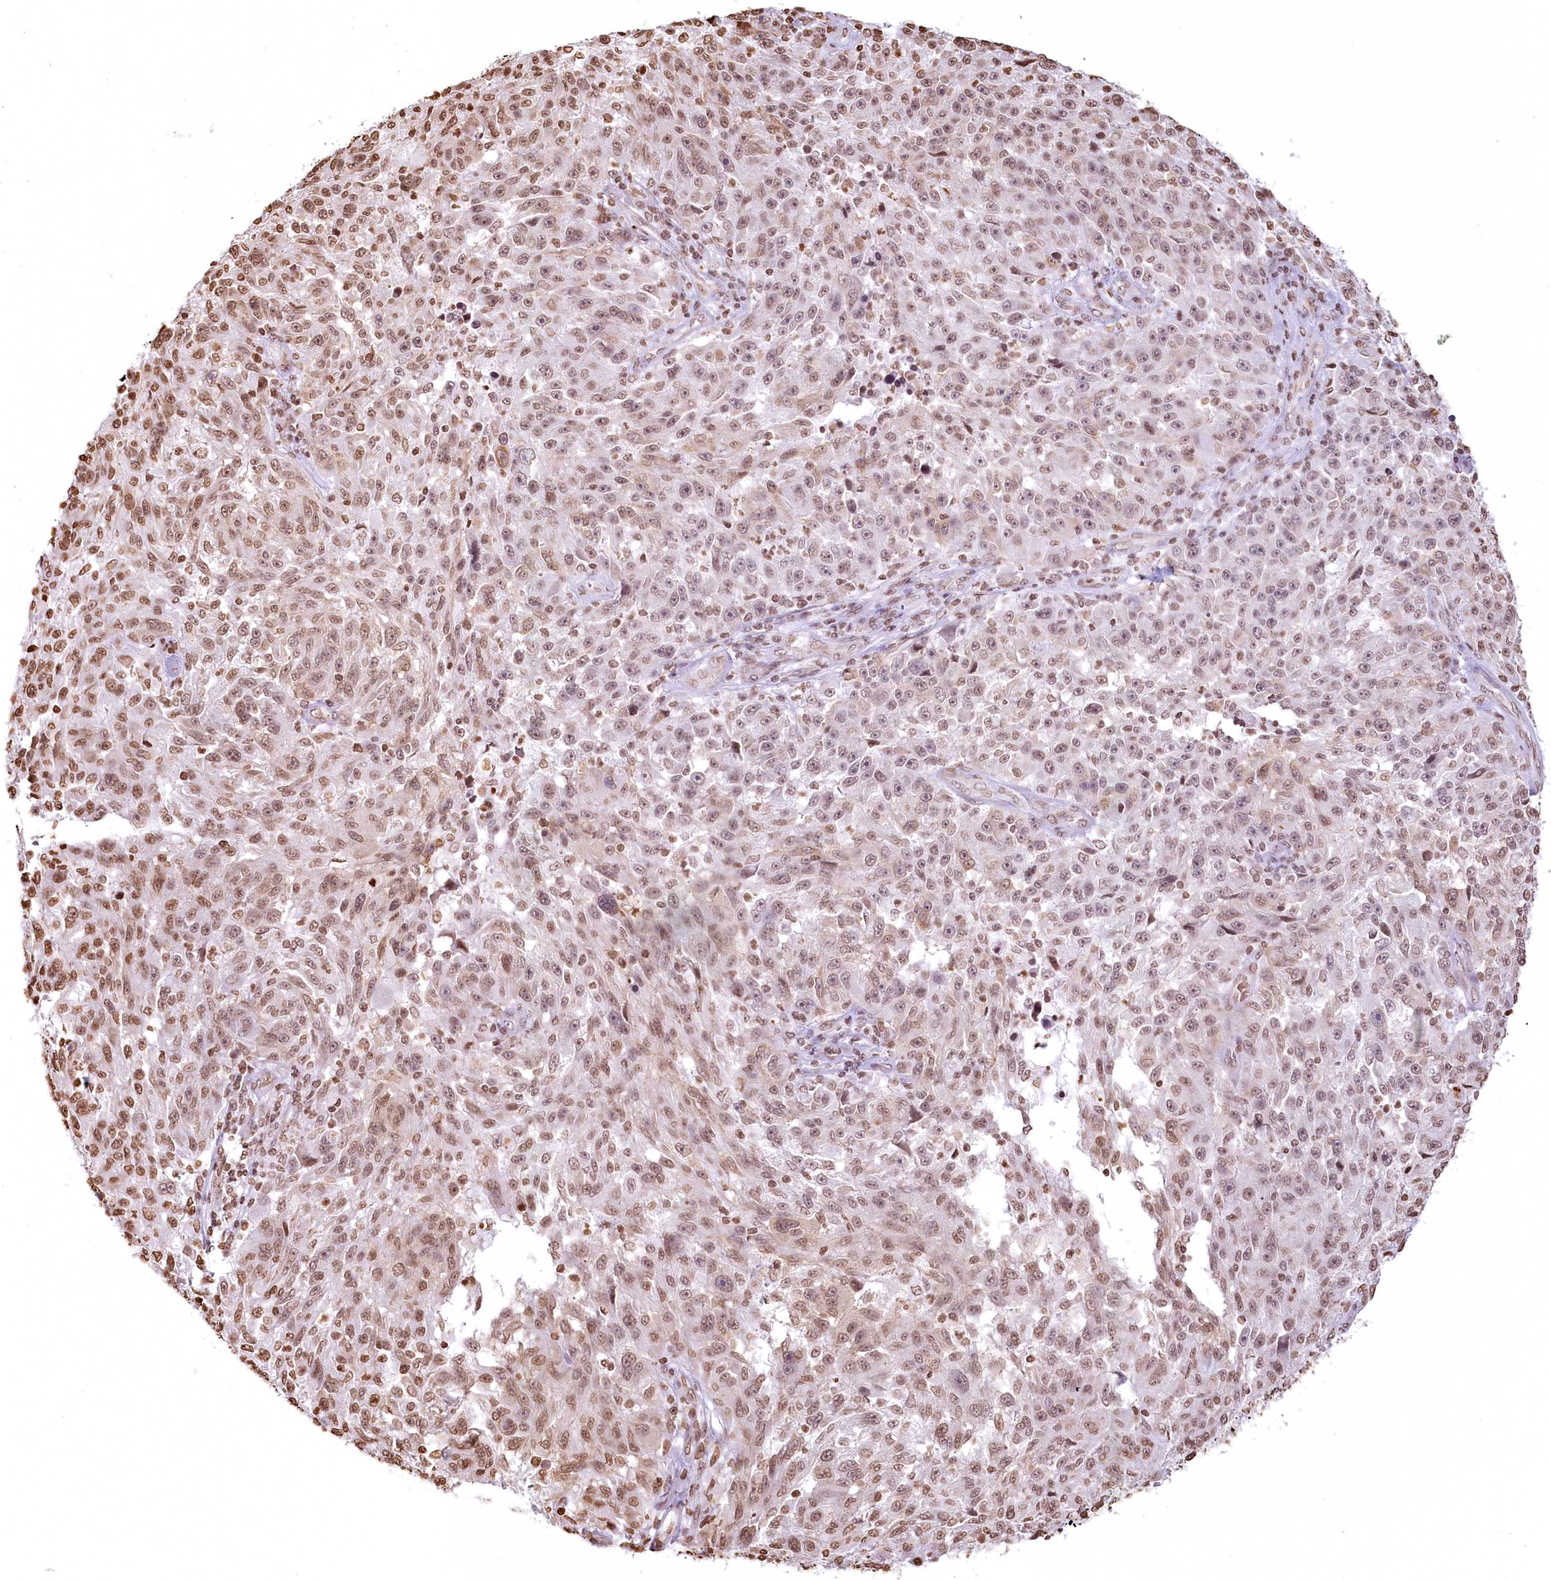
{"staining": {"intensity": "moderate", "quantity": ">75%", "location": "nuclear"}, "tissue": "melanoma", "cell_type": "Tumor cells", "image_type": "cancer", "snomed": [{"axis": "morphology", "description": "Malignant melanoma, NOS"}, {"axis": "topography", "description": "Skin"}], "caption": "Malignant melanoma stained with a protein marker exhibits moderate staining in tumor cells.", "gene": "FAM13A", "patient": {"sex": "male", "age": 53}}